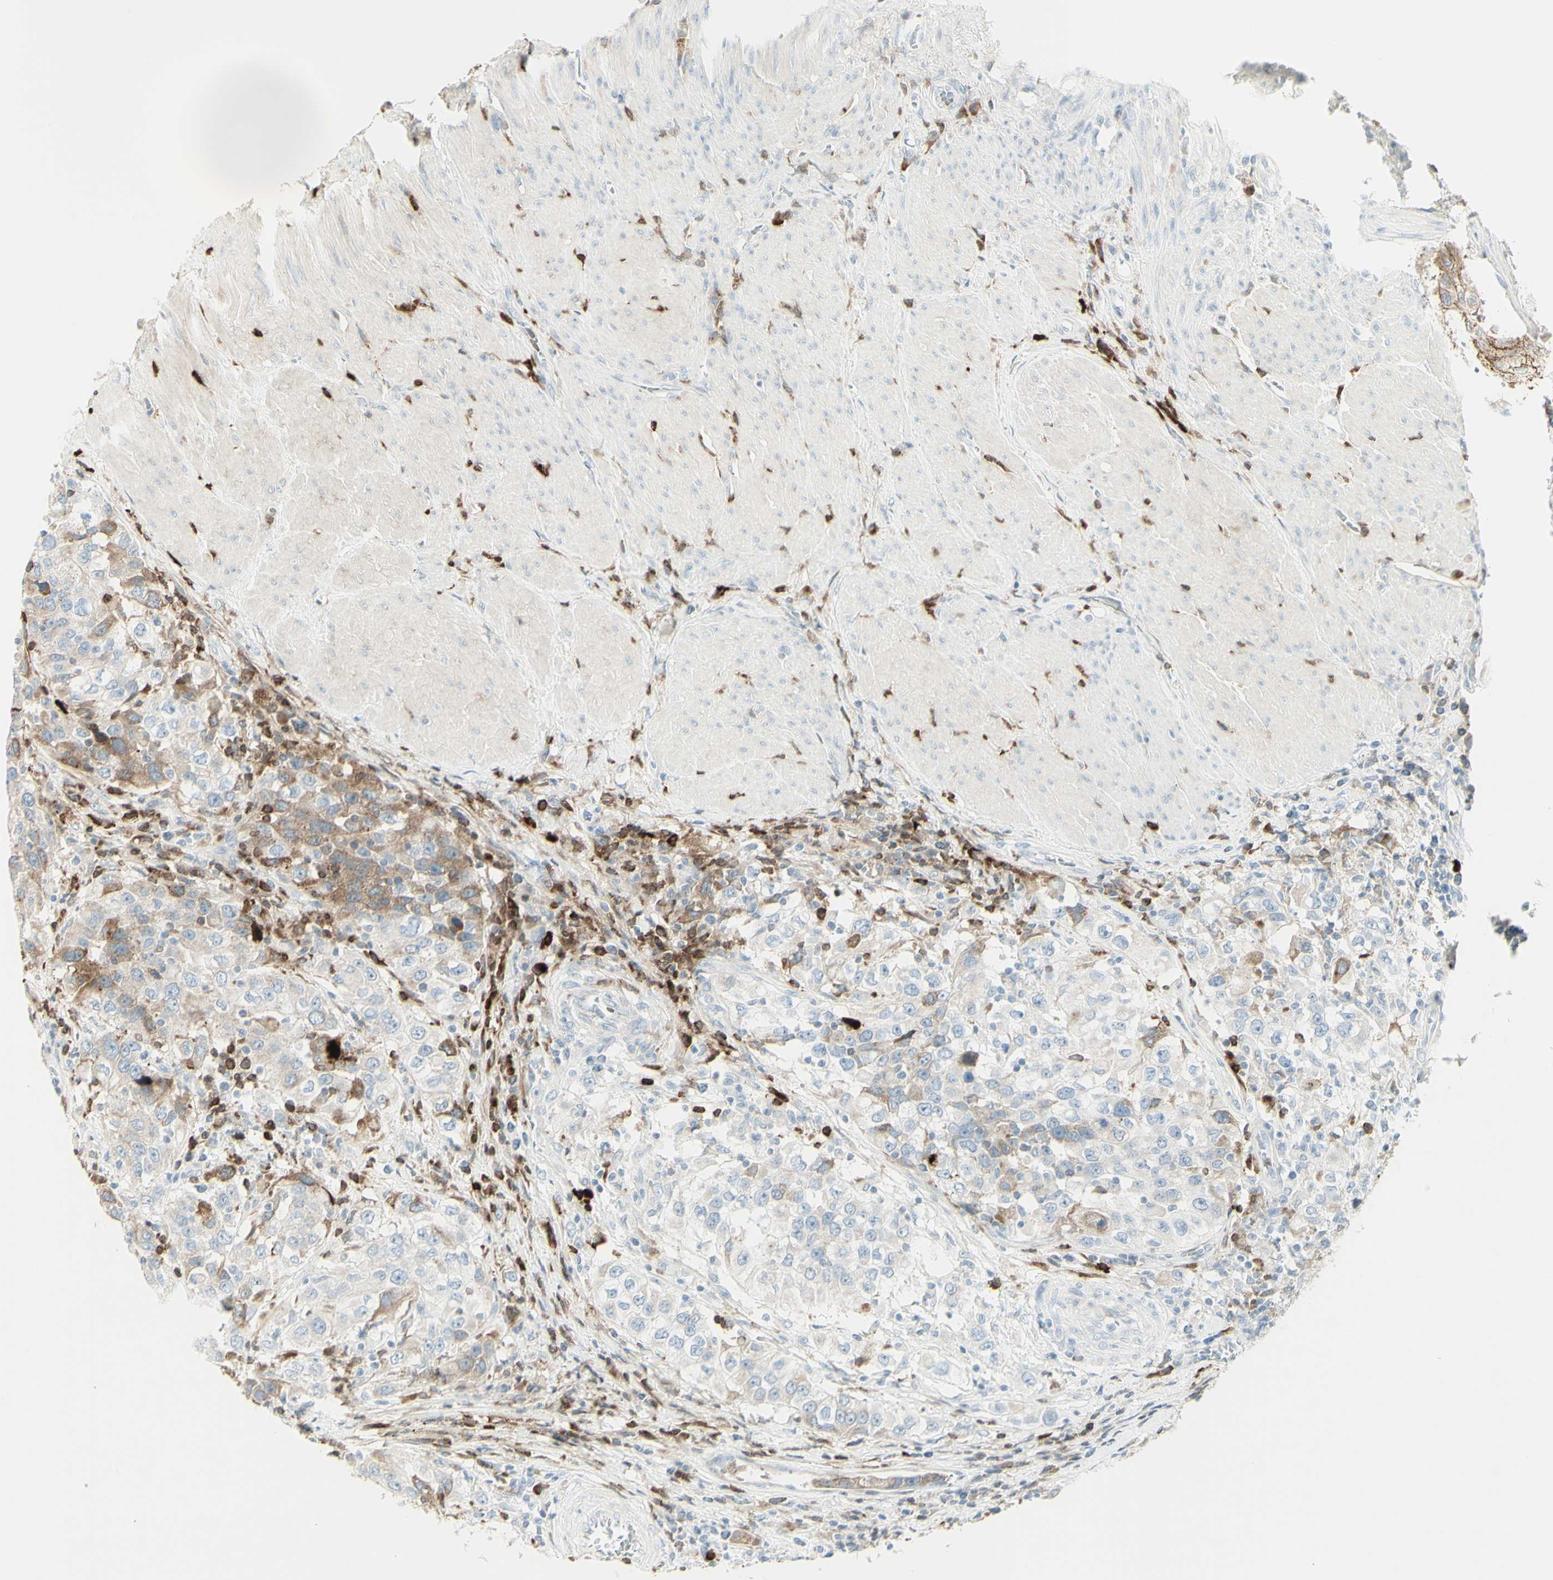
{"staining": {"intensity": "moderate", "quantity": "<25%", "location": "cytoplasmic/membranous"}, "tissue": "urothelial cancer", "cell_type": "Tumor cells", "image_type": "cancer", "snomed": [{"axis": "morphology", "description": "Urothelial carcinoma, High grade"}, {"axis": "topography", "description": "Urinary bladder"}], "caption": "High-grade urothelial carcinoma stained with DAB IHC shows low levels of moderate cytoplasmic/membranous positivity in approximately <25% of tumor cells. (IHC, brightfield microscopy, high magnification).", "gene": "MDK", "patient": {"sex": "female", "age": 80}}